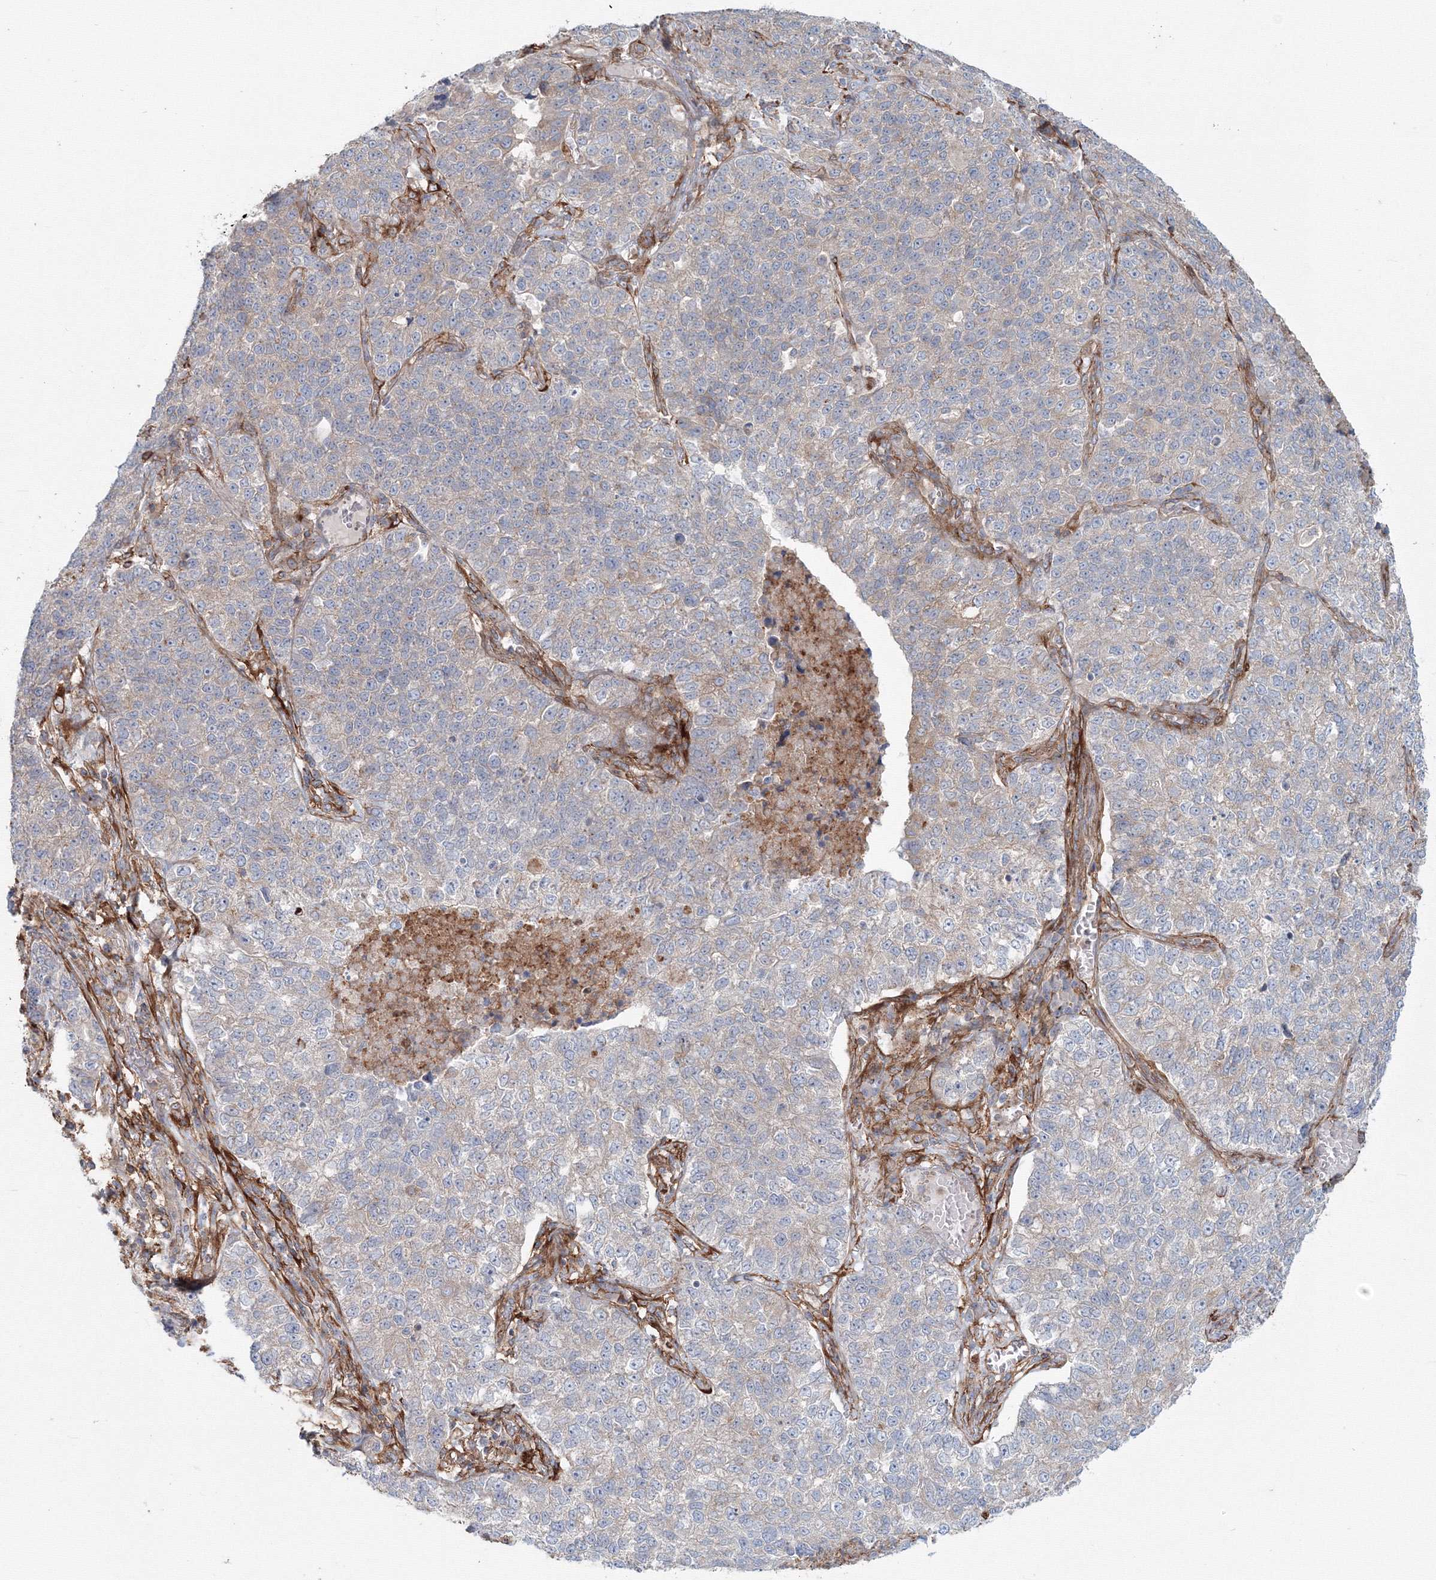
{"staining": {"intensity": "negative", "quantity": "none", "location": "none"}, "tissue": "lung cancer", "cell_type": "Tumor cells", "image_type": "cancer", "snomed": [{"axis": "morphology", "description": "Adenocarcinoma, NOS"}, {"axis": "topography", "description": "Lung"}], "caption": "Adenocarcinoma (lung) stained for a protein using IHC exhibits no expression tumor cells.", "gene": "SH3PXD2A", "patient": {"sex": "male", "age": 49}}